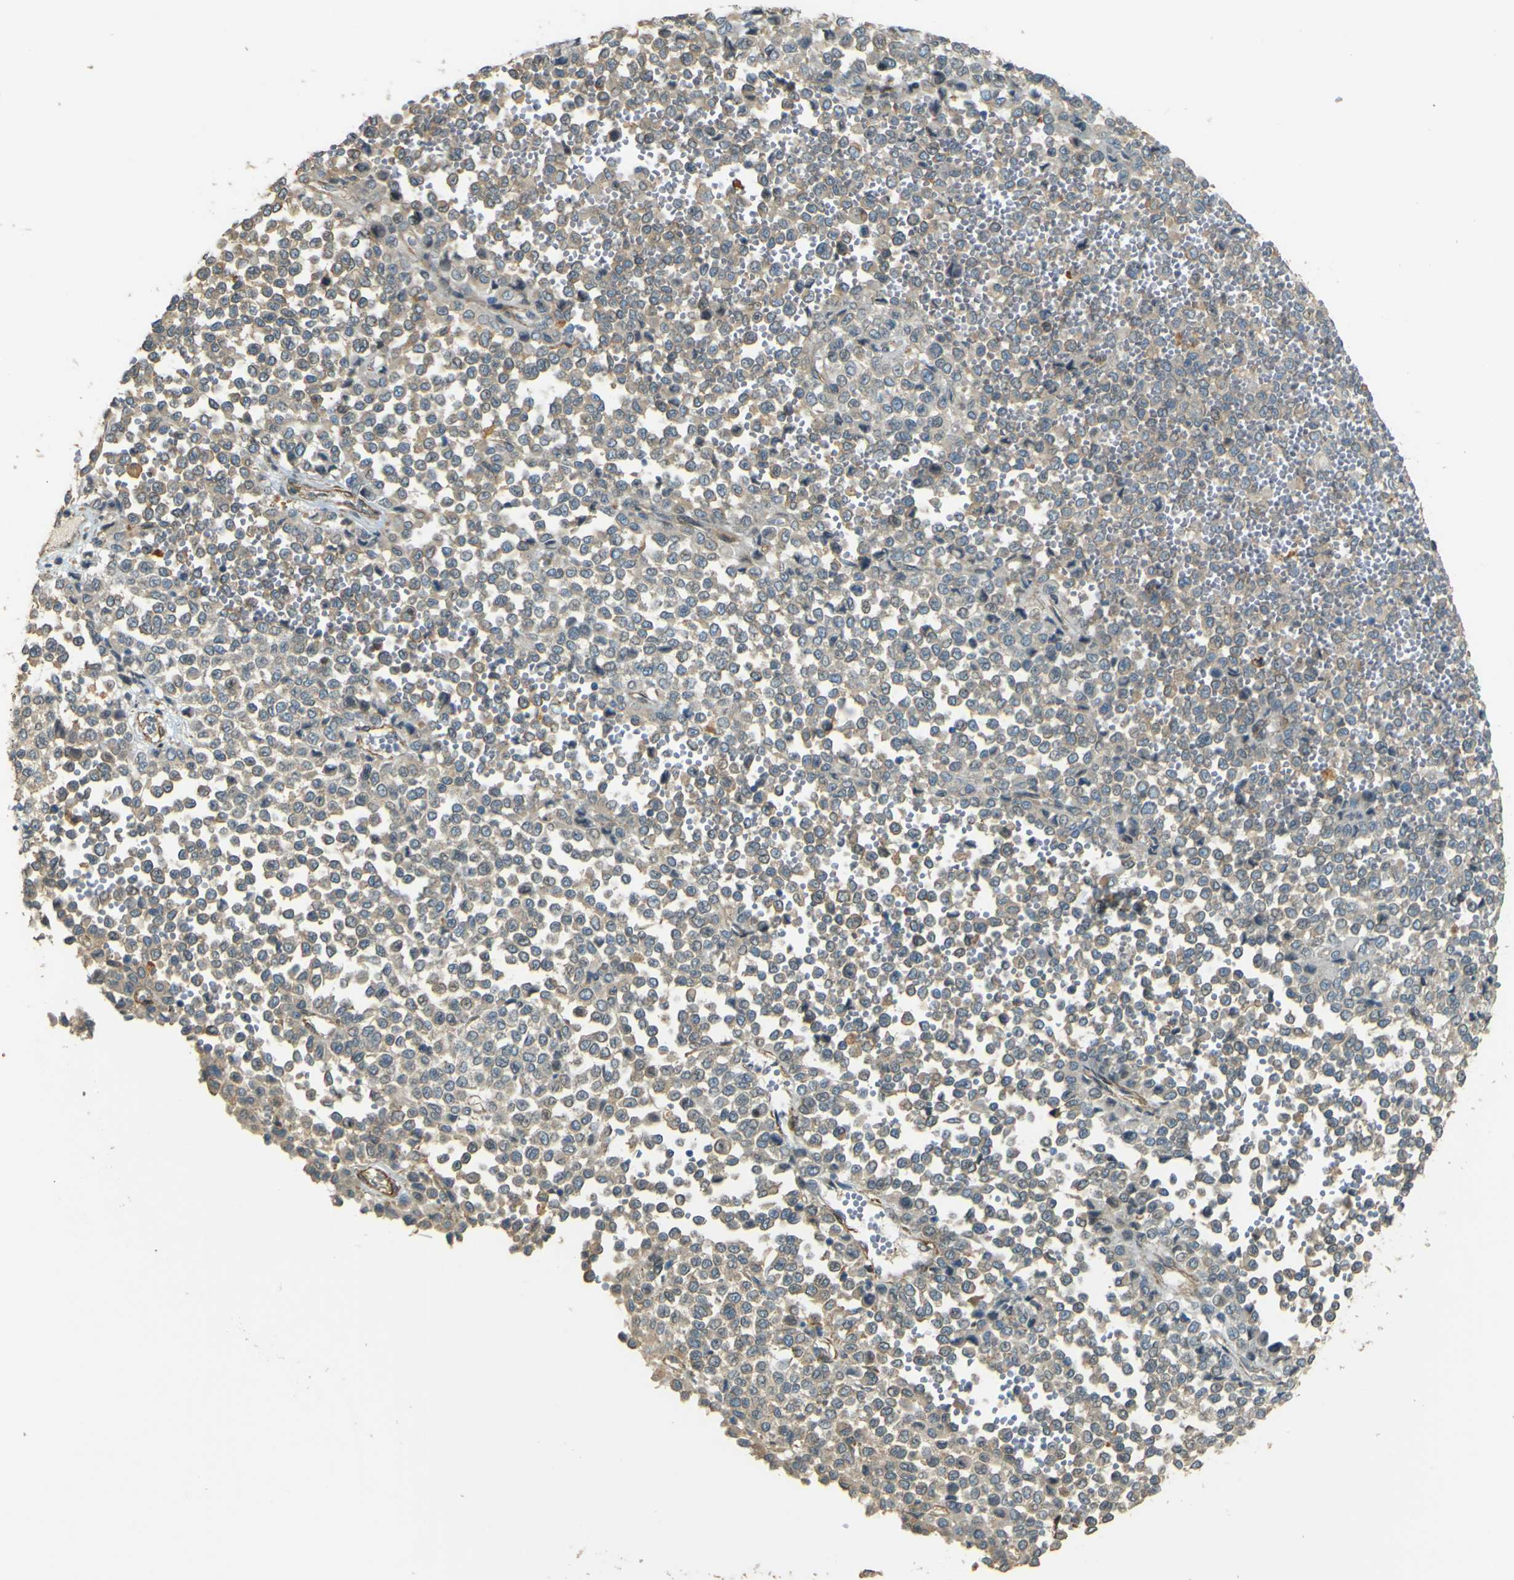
{"staining": {"intensity": "weak", "quantity": "<25%", "location": "cytoplasmic/membranous"}, "tissue": "melanoma", "cell_type": "Tumor cells", "image_type": "cancer", "snomed": [{"axis": "morphology", "description": "Malignant melanoma, Metastatic site"}, {"axis": "topography", "description": "Pancreas"}], "caption": "Immunohistochemical staining of melanoma demonstrates no significant expression in tumor cells.", "gene": "NEXN", "patient": {"sex": "female", "age": 30}}